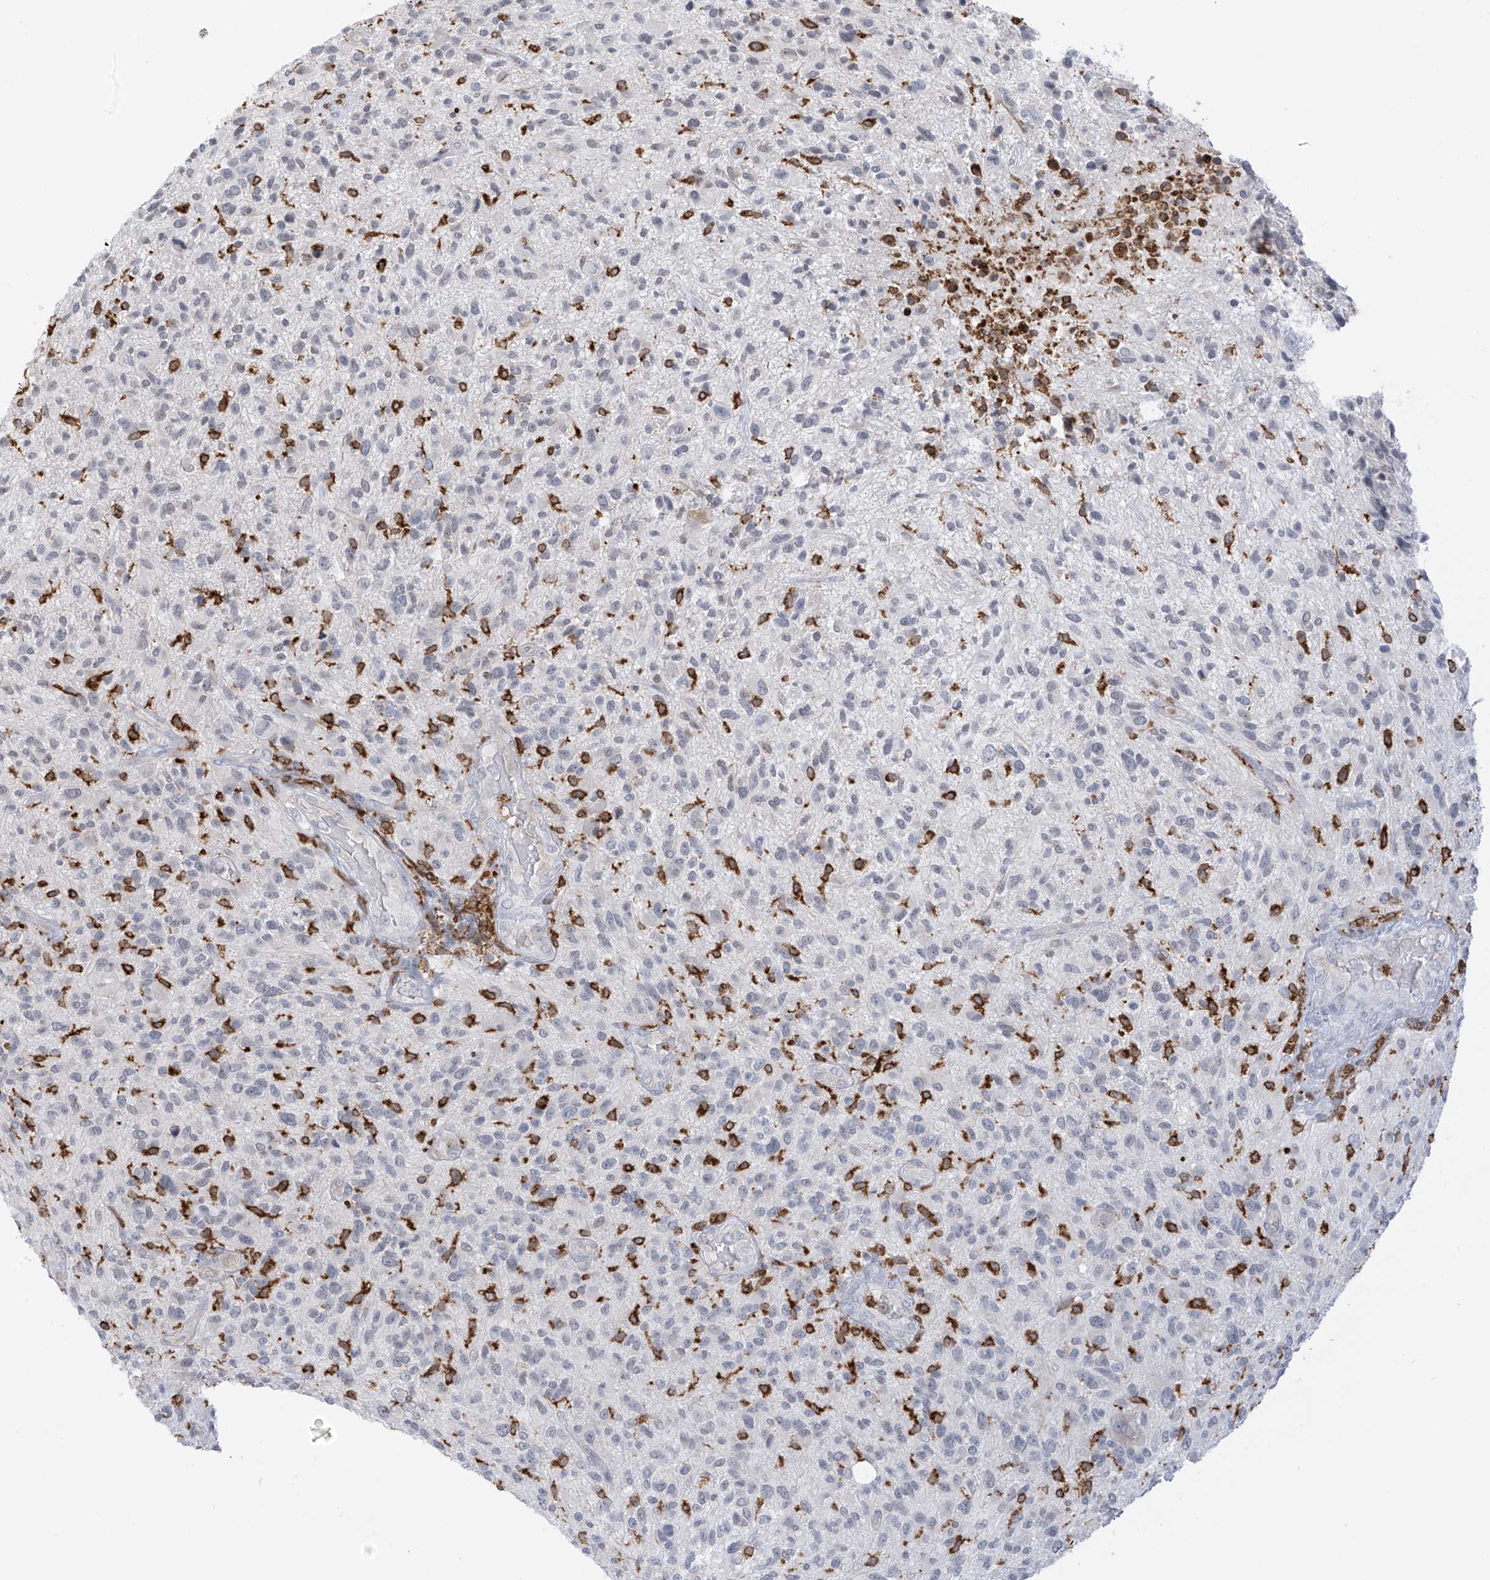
{"staining": {"intensity": "negative", "quantity": "none", "location": "none"}, "tissue": "glioma", "cell_type": "Tumor cells", "image_type": "cancer", "snomed": [{"axis": "morphology", "description": "Glioma, malignant, High grade"}, {"axis": "topography", "description": "Brain"}], "caption": "High-grade glioma (malignant) was stained to show a protein in brown. There is no significant expression in tumor cells.", "gene": "TBXAS1", "patient": {"sex": "male", "age": 47}}